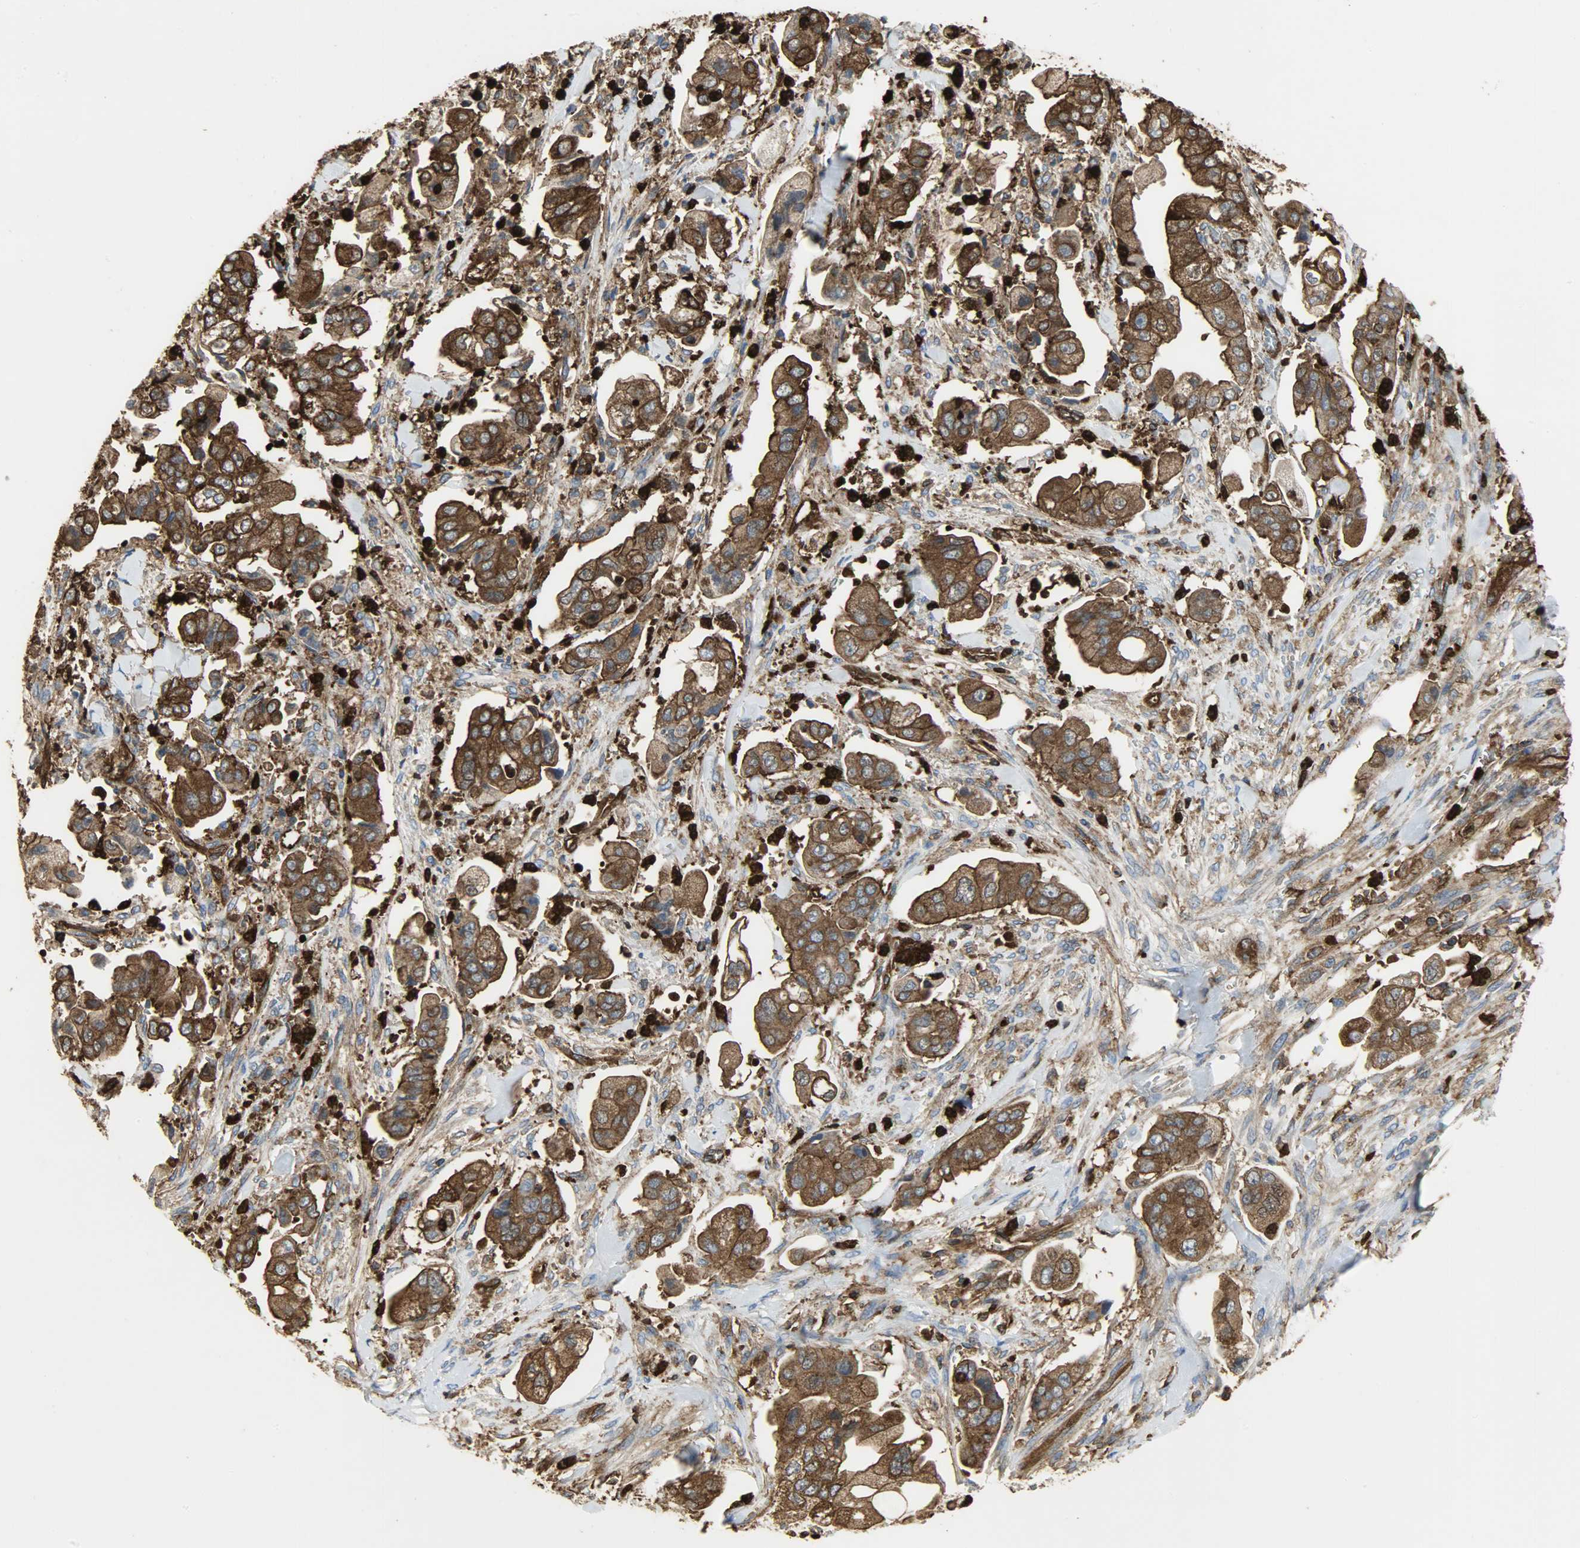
{"staining": {"intensity": "strong", "quantity": ">75%", "location": "cytoplasmic/membranous"}, "tissue": "stomach cancer", "cell_type": "Tumor cells", "image_type": "cancer", "snomed": [{"axis": "morphology", "description": "Adenocarcinoma, NOS"}, {"axis": "topography", "description": "Stomach"}], "caption": "Immunohistochemistry (IHC) image of neoplastic tissue: human adenocarcinoma (stomach) stained using immunohistochemistry (IHC) exhibits high levels of strong protein expression localized specifically in the cytoplasmic/membranous of tumor cells, appearing as a cytoplasmic/membranous brown color.", "gene": "VASP", "patient": {"sex": "male", "age": 62}}